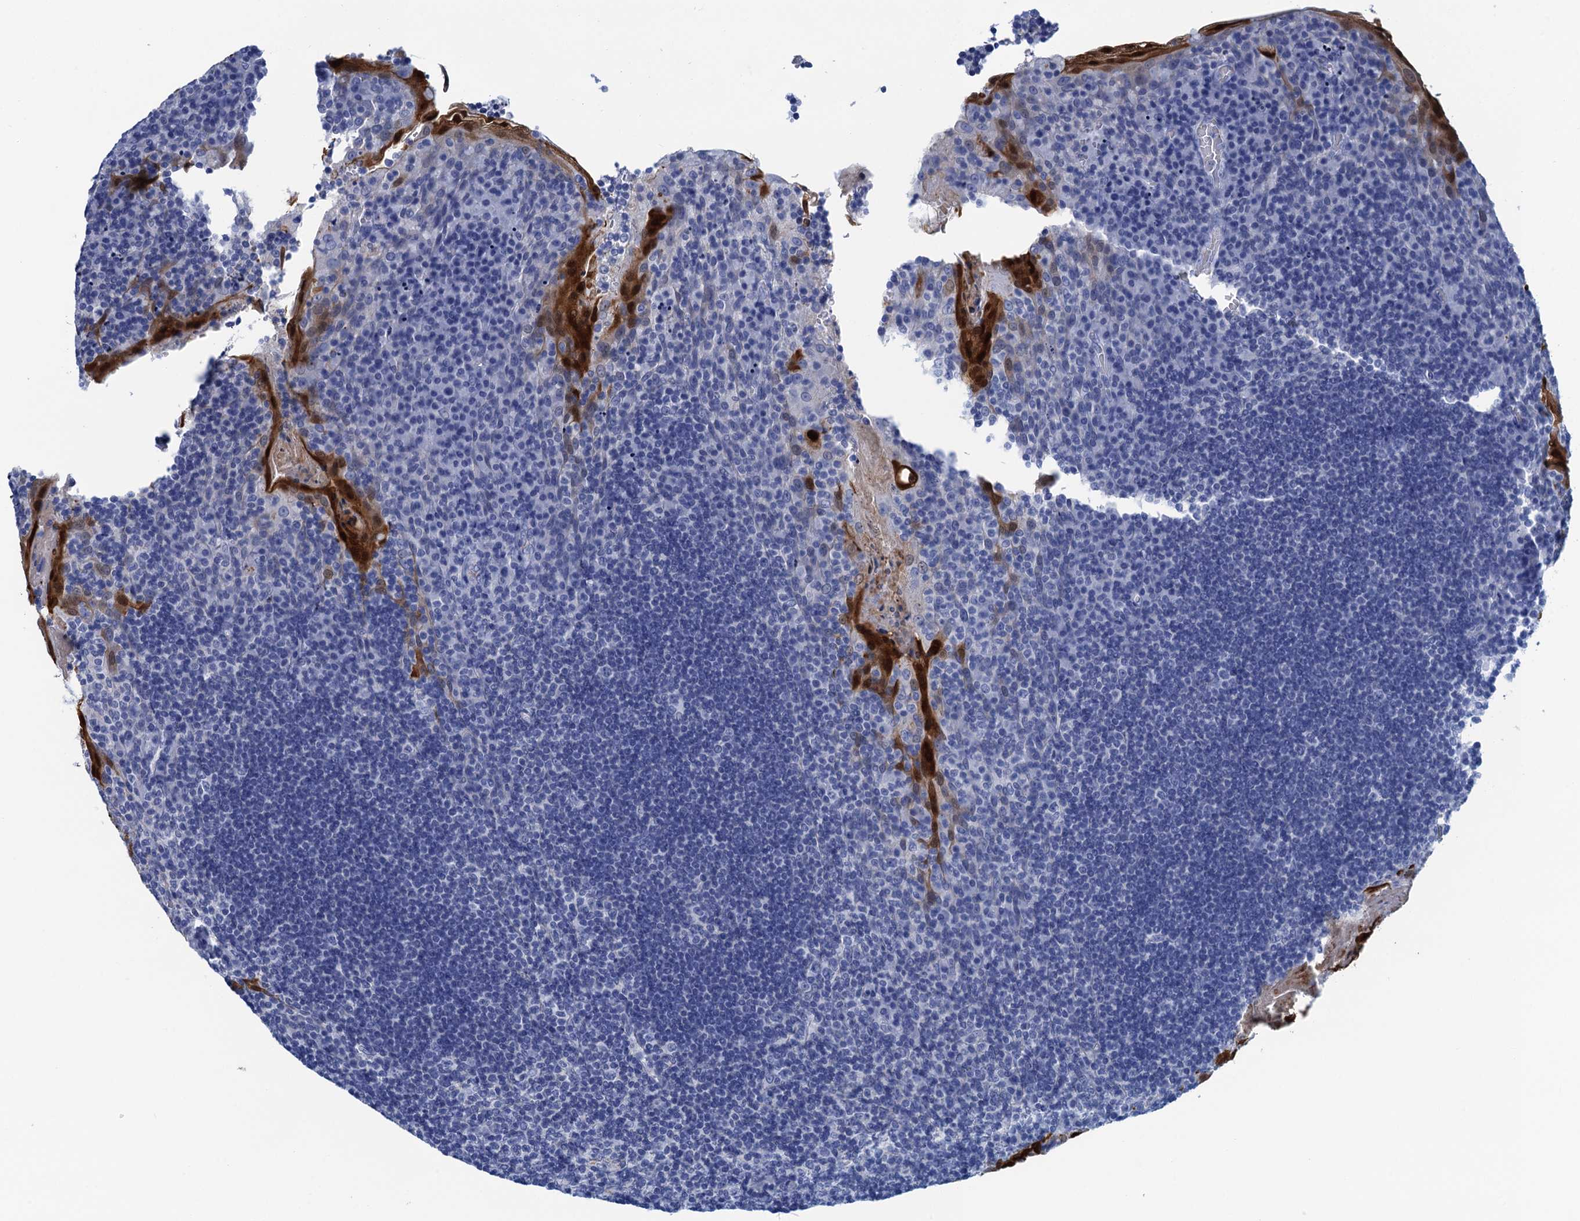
{"staining": {"intensity": "negative", "quantity": "none", "location": "none"}, "tissue": "tonsil", "cell_type": "Germinal center cells", "image_type": "normal", "snomed": [{"axis": "morphology", "description": "Normal tissue, NOS"}, {"axis": "topography", "description": "Tonsil"}], "caption": "DAB immunohistochemical staining of benign human tonsil reveals no significant positivity in germinal center cells. (Stains: DAB (3,3'-diaminobenzidine) immunohistochemistry (IHC) with hematoxylin counter stain, Microscopy: brightfield microscopy at high magnification).", "gene": "CALML5", "patient": {"sex": "male", "age": 17}}